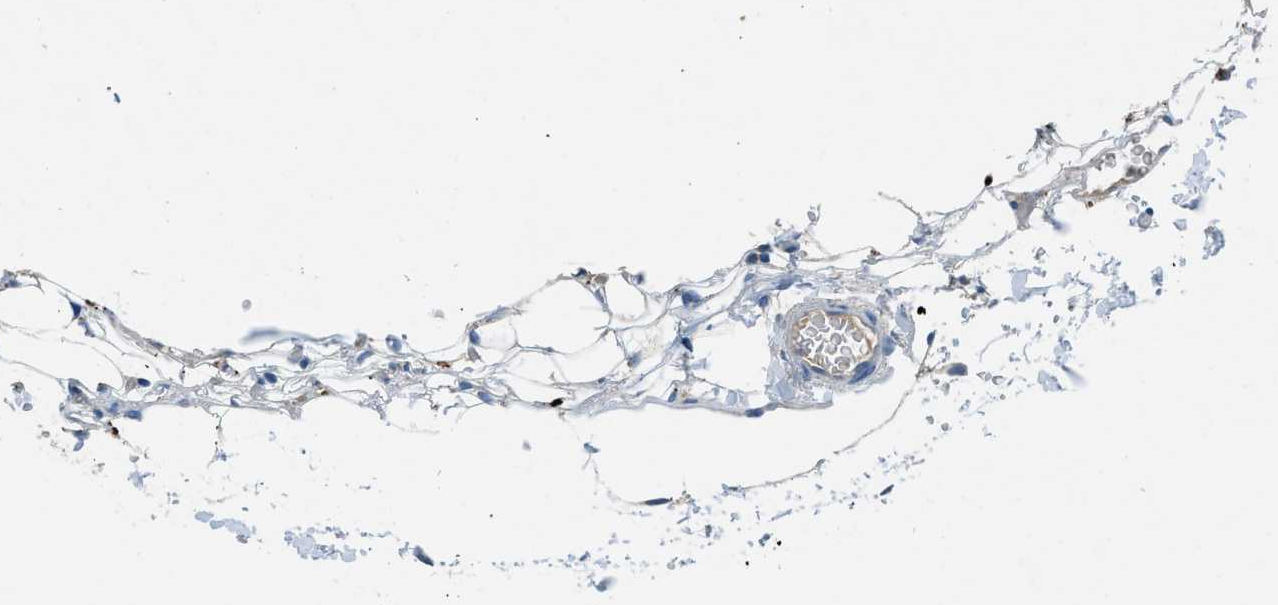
{"staining": {"intensity": "weak", "quantity": "25%-75%", "location": "cytoplasmic/membranous"}, "tissue": "renal cancer", "cell_type": "Tumor cells", "image_type": "cancer", "snomed": [{"axis": "morphology", "description": "Normal tissue, NOS"}, {"axis": "morphology", "description": "Adenocarcinoma, NOS"}, {"axis": "topography", "description": "Kidney"}], "caption": "A photomicrograph of human adenocarcinoma (renal) stained for a protein reveals weak cytoplasmic/membranous brown staining in tumor cells.", "gene": "BMP1", "patient": {"sex": "female", "age": 72}}